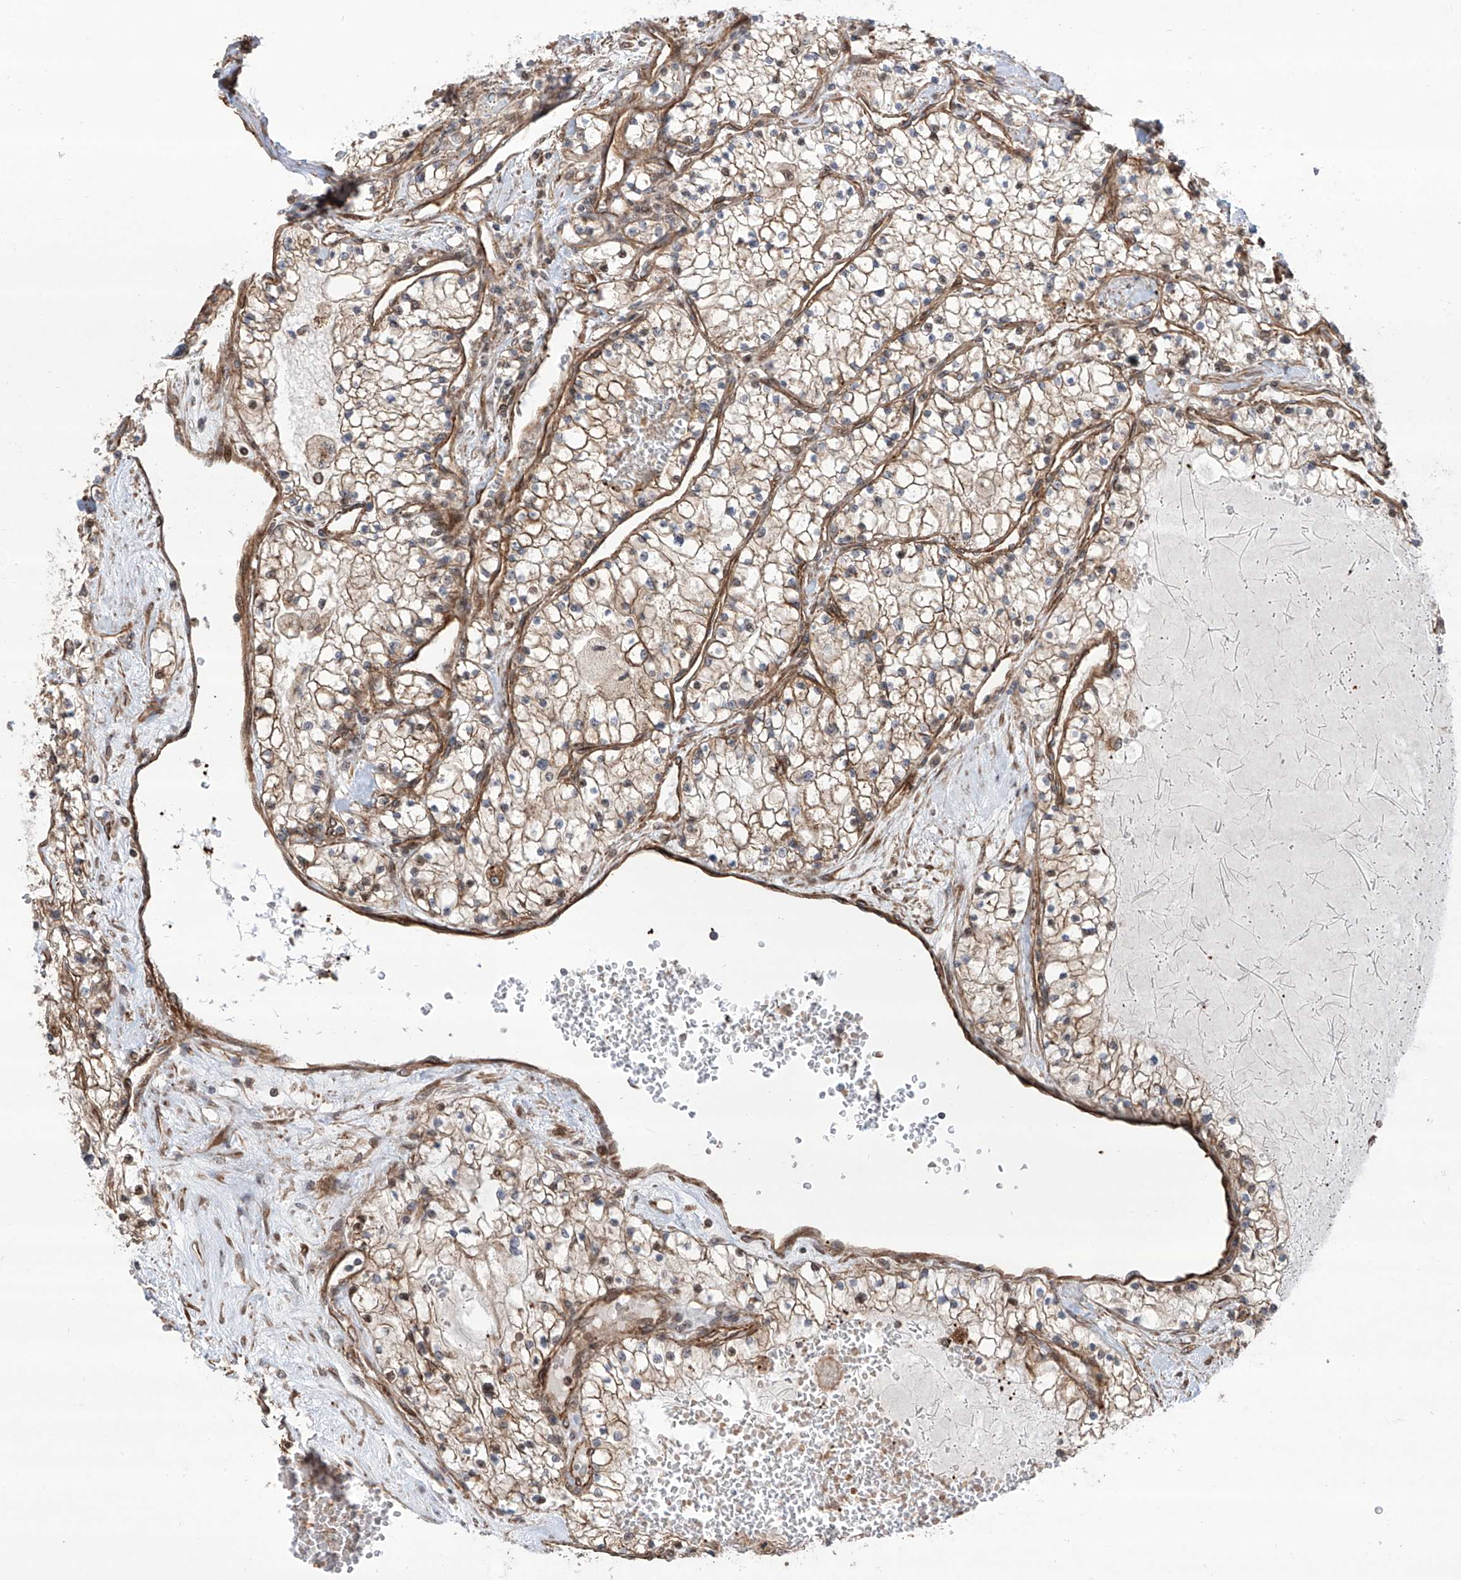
{"staining": {"intensity": "moderate", "quantity": "25%-75%", "location": "cytoplasmic/membranous"}, "tissue": "renal cancer", "cell_type": "Tumor cells", "image_type": "cancer", "snomed": [{"axis": "morphology", "description": "Normal tissue, NOS"}, {"axis": "morphology", "description": "Adenocarcinoma, NOS"}, {"axis": "topography", "description": "Kidney"}], "caption": "IHC (DAB) staining of renal cancer exhibits moderate cytoplasmic/membranous protein staining in approximately 25%-75% of tumor cells.", "gene": "APAF1", "patient": {"sex": "male", "age": 68}}